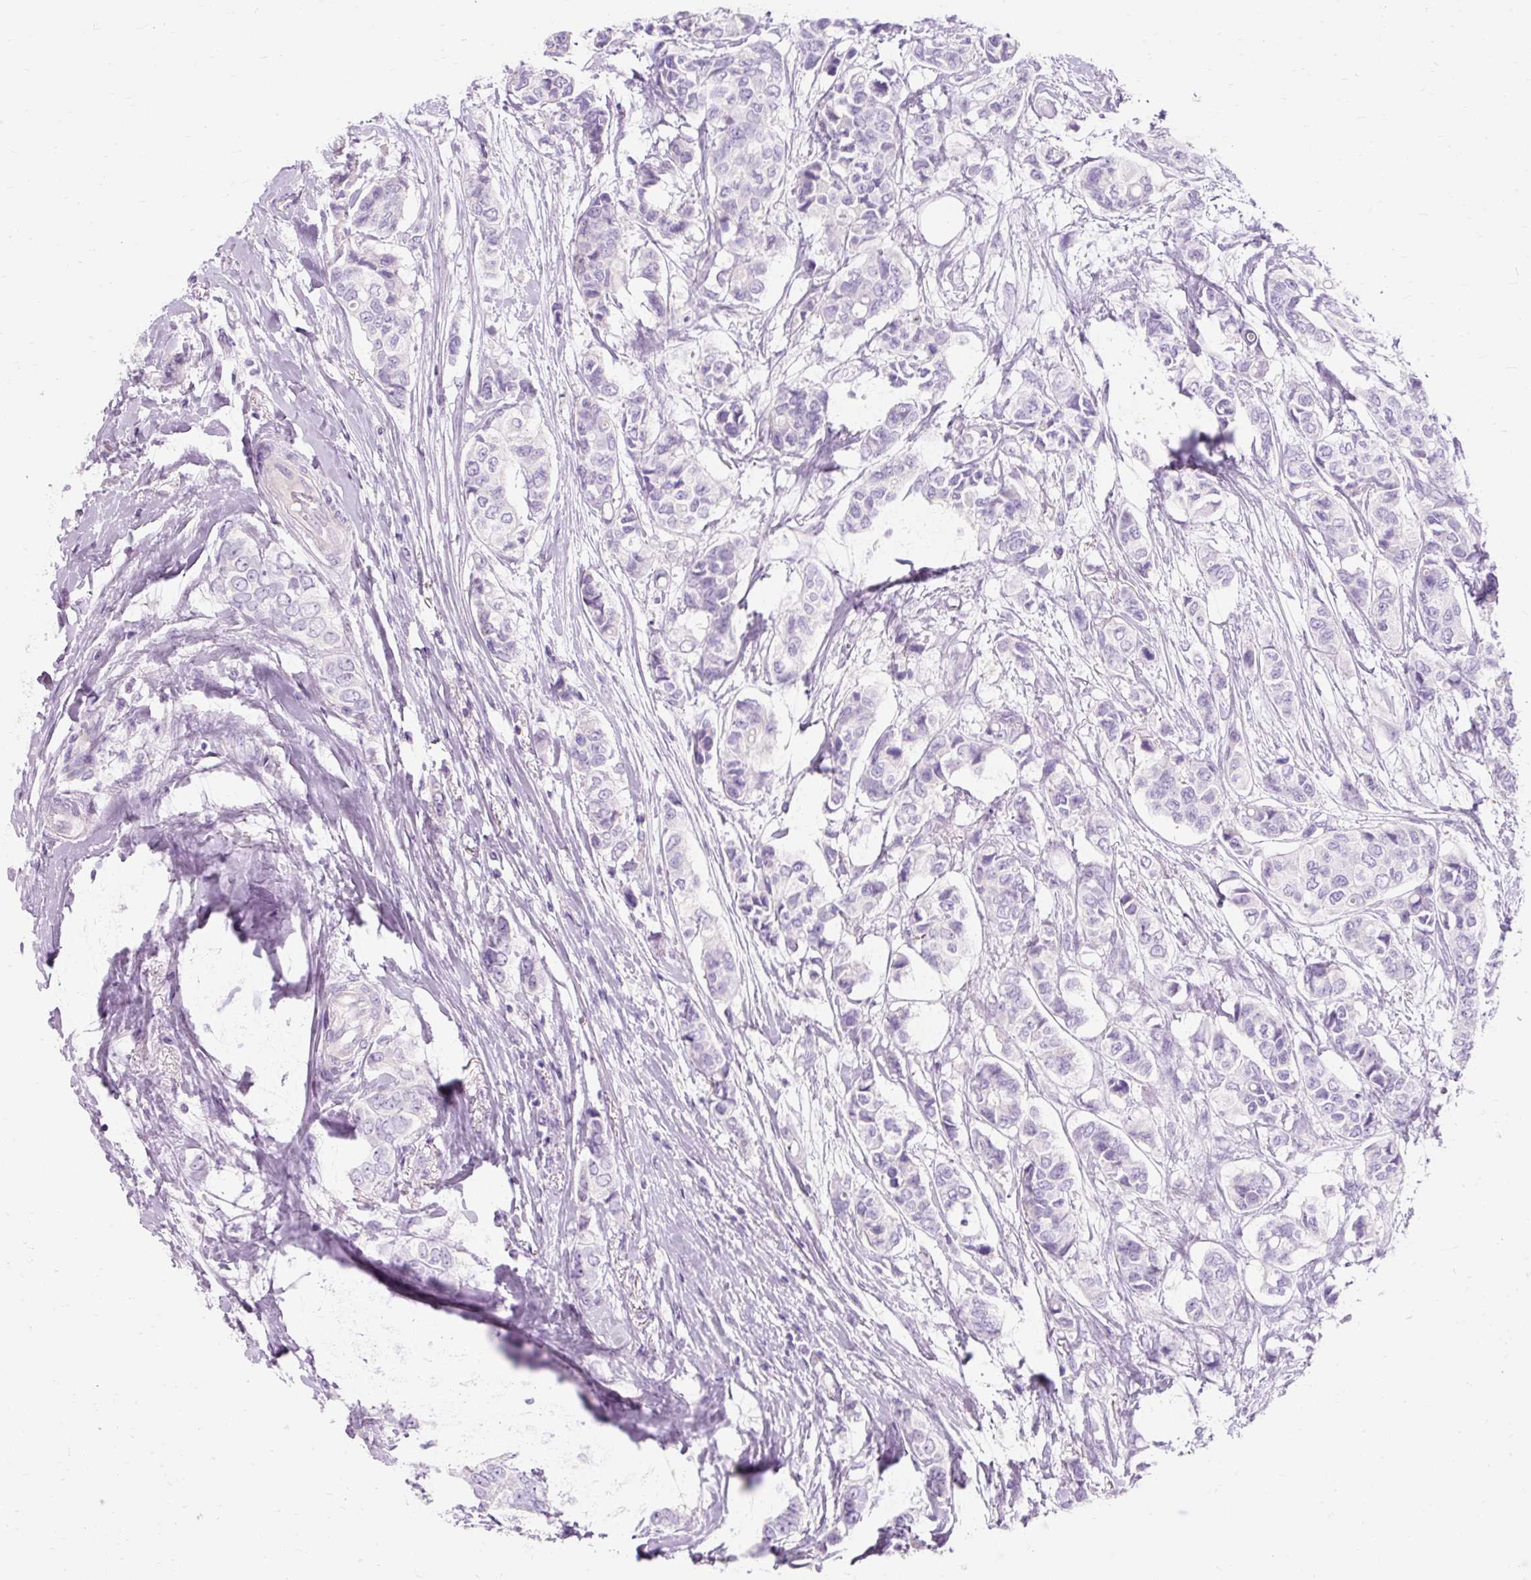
{"staining": {"intensity": "negative", "quantity": "none", "location": "none"}, "tissue": "breast cancer", "cell_type": "Tumor cells", "image_type": "cancer", "snomed": [{"axis": "morphology", "description": "Lobular carcinoma"}, {"axis": "topography", "description": "Breast"}], "caption": "Tumor cells are negative for protein expression in human breast cancer.", "gene": "TMEM213", "patient": {"sex": "female", "age": 51}}